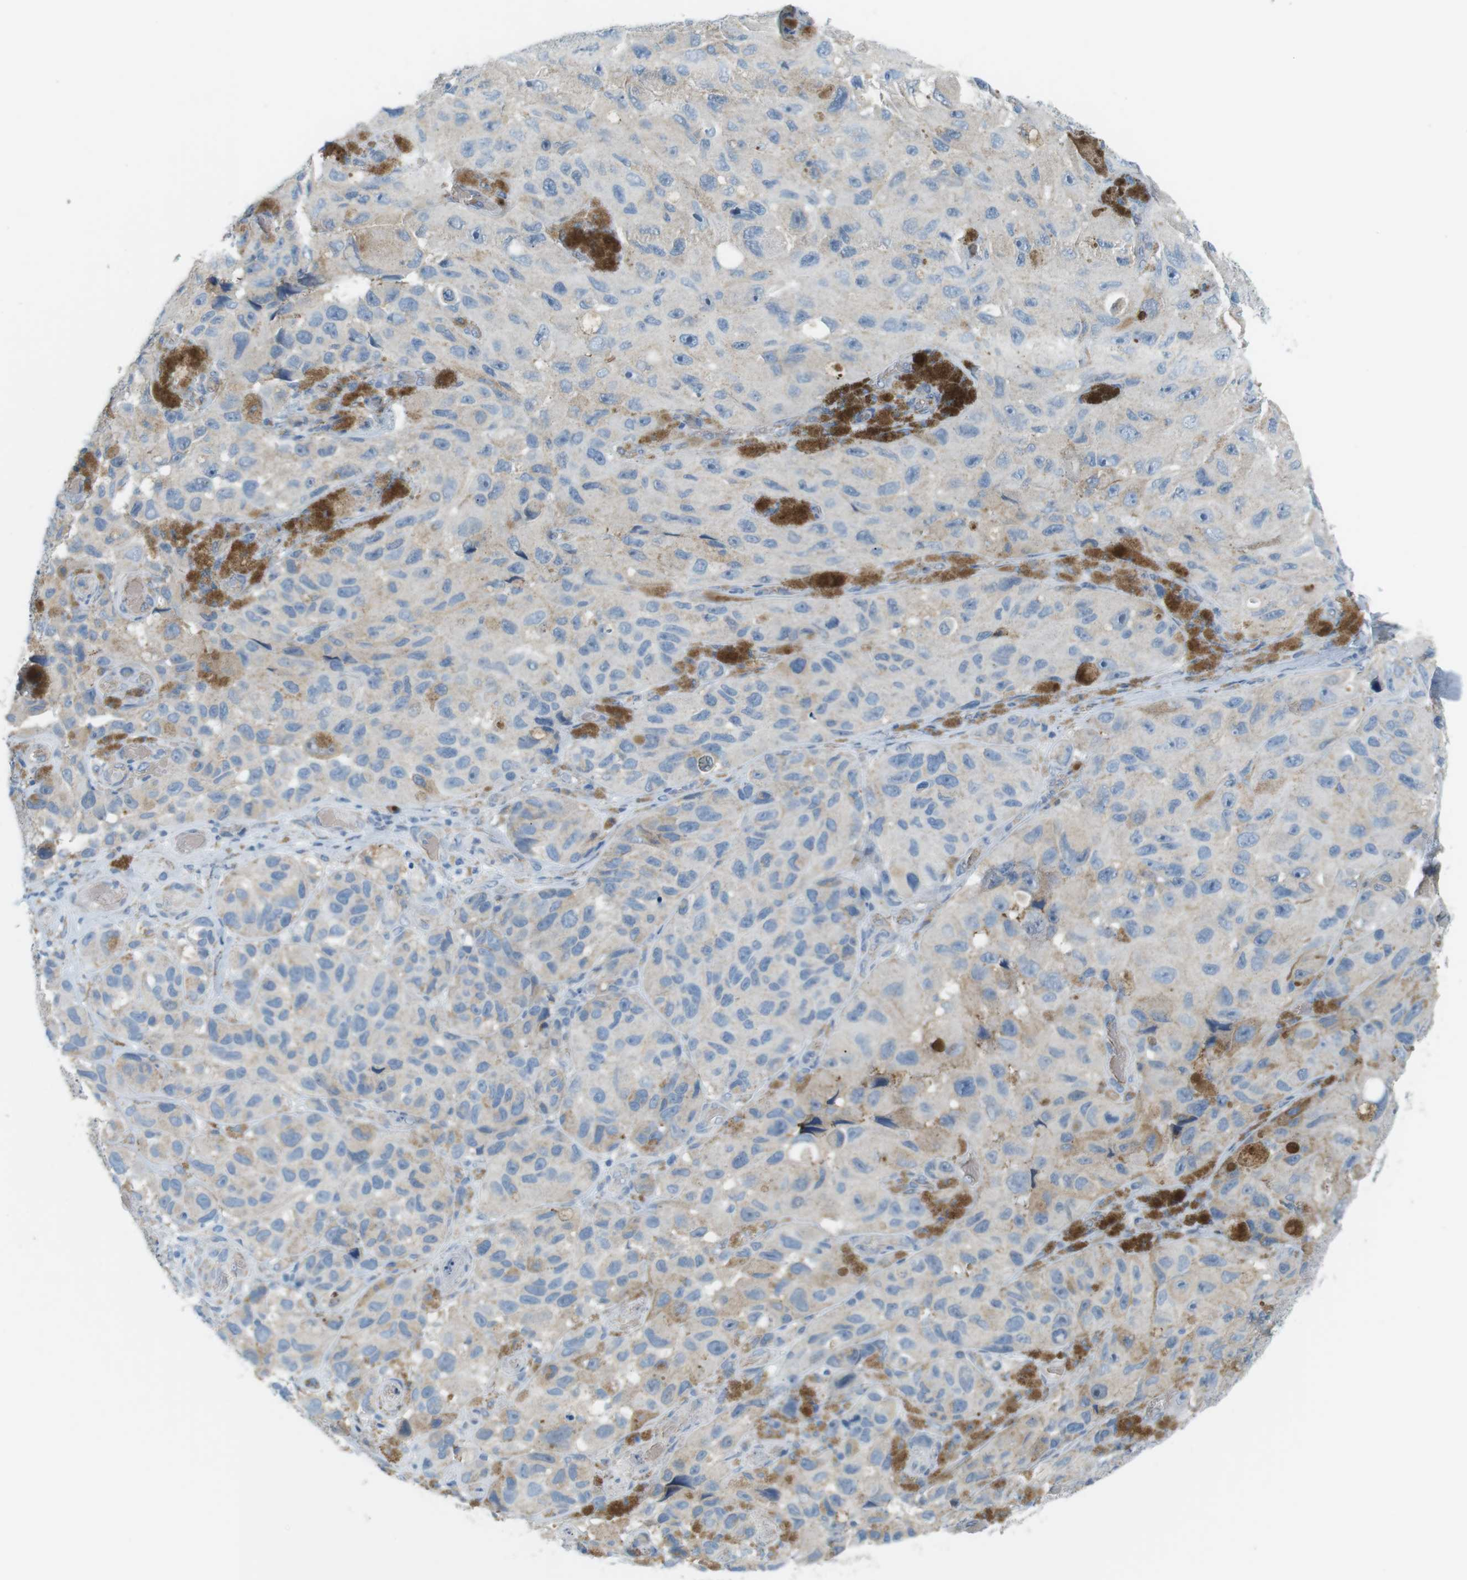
{"staining": {"intensity": "weak", "quantity": "<25%", "location": "cytoplasmic/membranous"}, "tissue": "melanoma", "cell_type": "Tumor cells", "image_type": "cancer", "snomed": [{"axis": "morphology", "description": "Malignant melanoma, NOS"}, {"axis": "topography", "description": "Skin"}], "caption": "This is an immunohistochemistry image of melanoma. There is no positivity in tumor cells.", "gene": "VAMP1", "patient": {"sex": "female", "age": 73}}